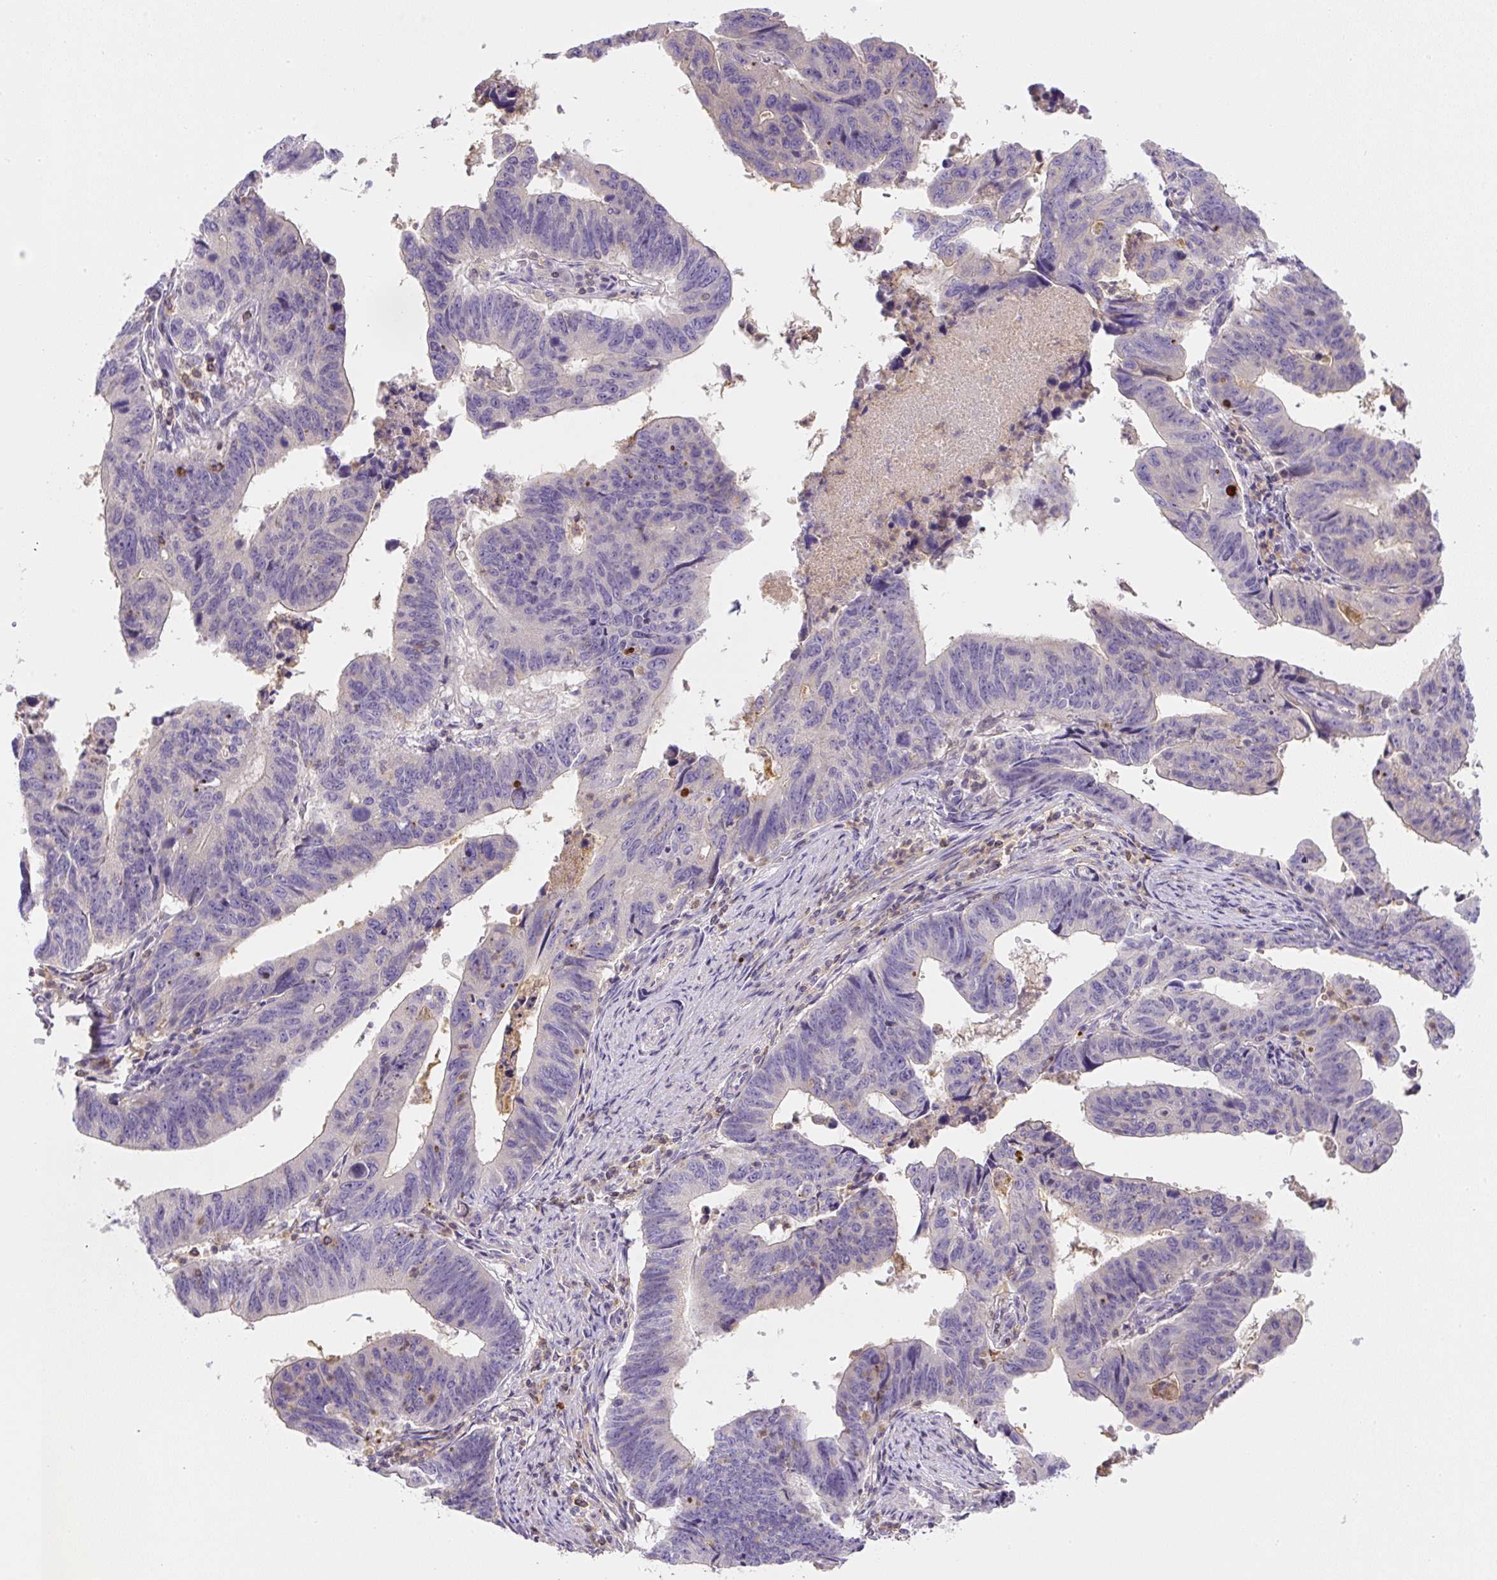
{"staining": {"intensity": "negative", "quantity": "none", "location": "none"}, "tissue": "stomach cancer", "cell_type": "Tumor cells", "image_type": "cancer", "snomed": [{"axis": "morphology", "description": "Adenocarcinoma, NOS"}, {"axis": "topography", "description": "Stomach"}], "caption": "High power microscopy micrograph of an immunohistochemistry histopathology image of adenocarcinoma (stomach), revealing no significant positivity in tumor cells. (DAB (3,3'-diaminobenzidine) immunohistochemistry, high magnification).", "gene": "PIP5KL1", "patient": {"sex": "male", "age": 59}}